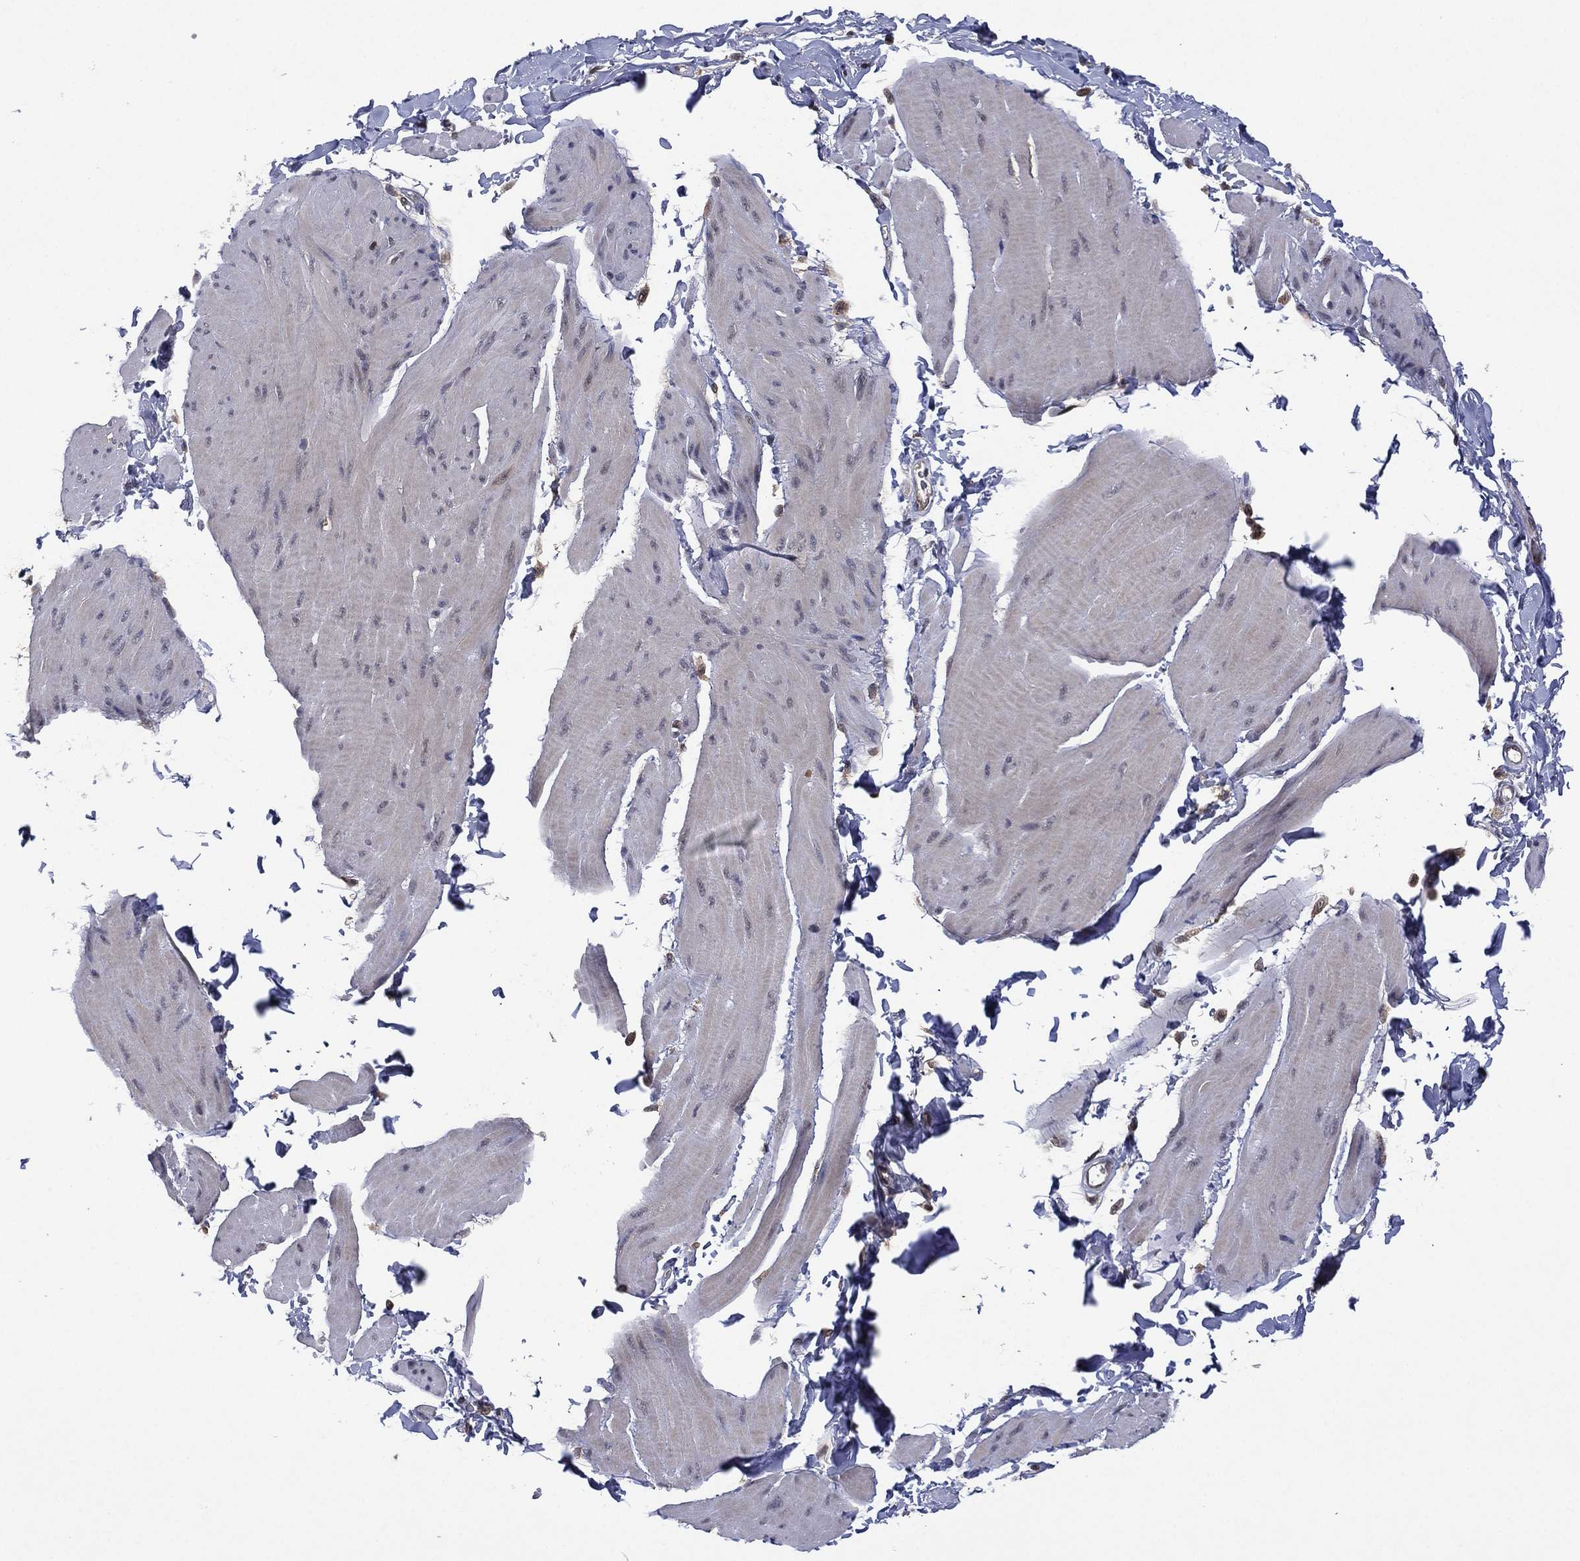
{"staining": {"intensity": "negative", "quantity": "none", "location": "none"}, "tissue": "smooth muscle", "cell_type": "Smooth muscle cells", "image_type": "normal", "snomed": [{"axis": "morphology", "description": "Normal tissue, NOS"}, {"axis": "topography", "description": "Adipose tissue"}, {"axis": "topography", "description": "Smooth muscle"}, {"axis": "topography", "description": "Peripheral nerve tissue"}], "caption": "Immunohistochemistry (IHC) photomicrograph of normal smooth muscle: human smooth muscle stained with DAB (3,3'-diaminobenzidine) displays no significant protein staining in smooth muscle cells. Brightfield microscopy of immunohistochemistry (IHC) stained with DAB (3,3'-diaminobenzidine) (brown) and hematoxylin (blue), captured at high magnification.", "gene": "ATG4B", "patient": {"sex": "male", "age": 83}}